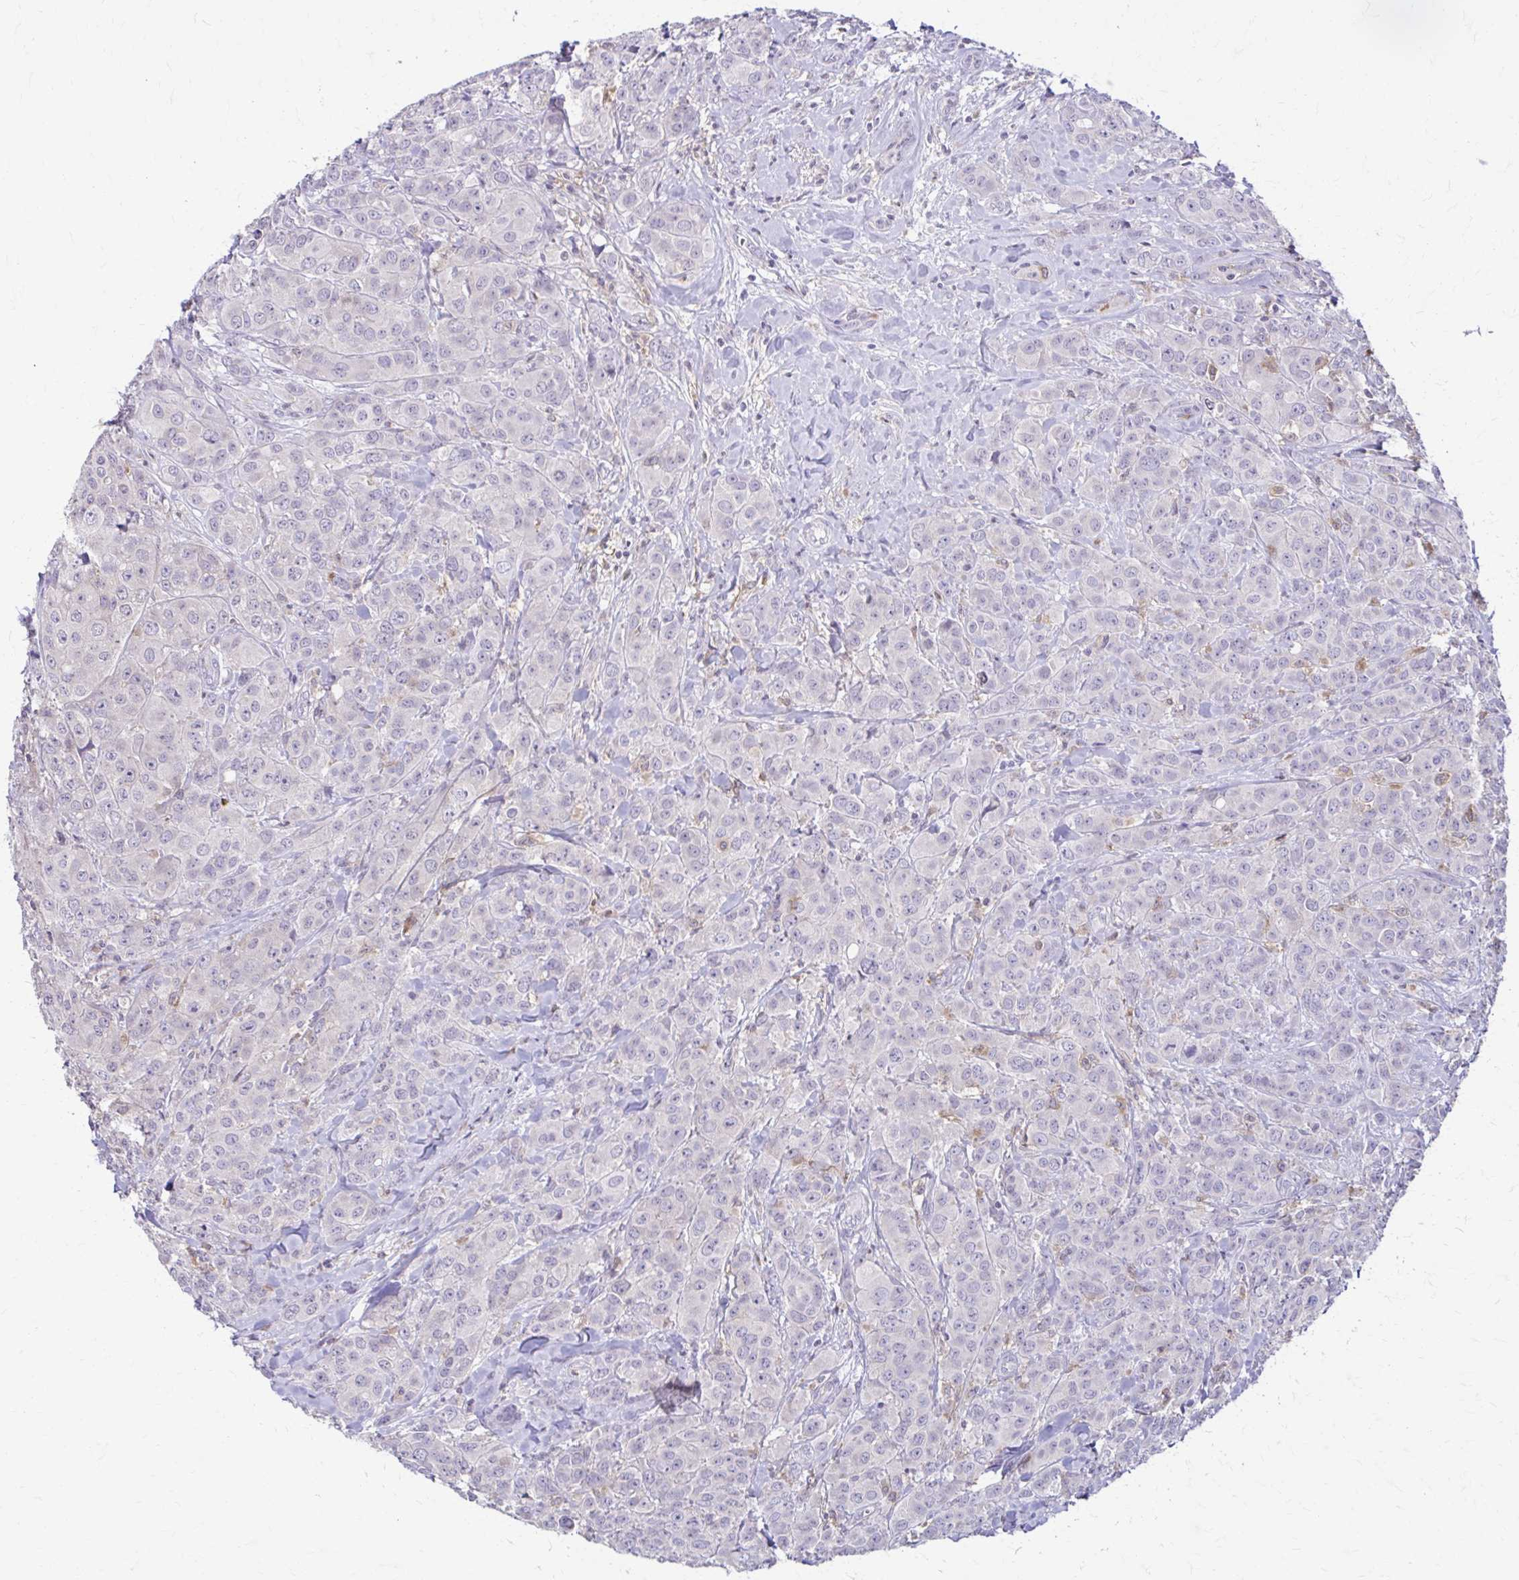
{"staining": {"intensity": "negative", "quantity": "none", "location": "none"}, "tissue": "breast cancer", "cell_type": "Tumor cells", "image_type": "cancer", "snomed": [{"axis": "morphology", "description": "Normal tissue, NOS"}, {"axis": "morphology", "description": "Duct carcinoma"}, {"axis": "topography", "description": "Breast"}], "caption": "The immunohistochemistry micrograph has no significant expression in tumor cells of intraductal carcinoma (breast) tissue. (DAB IHC, high magnification).", "gene": "PIK3AP1", "patient": {"sex": "female", "age": 43}}